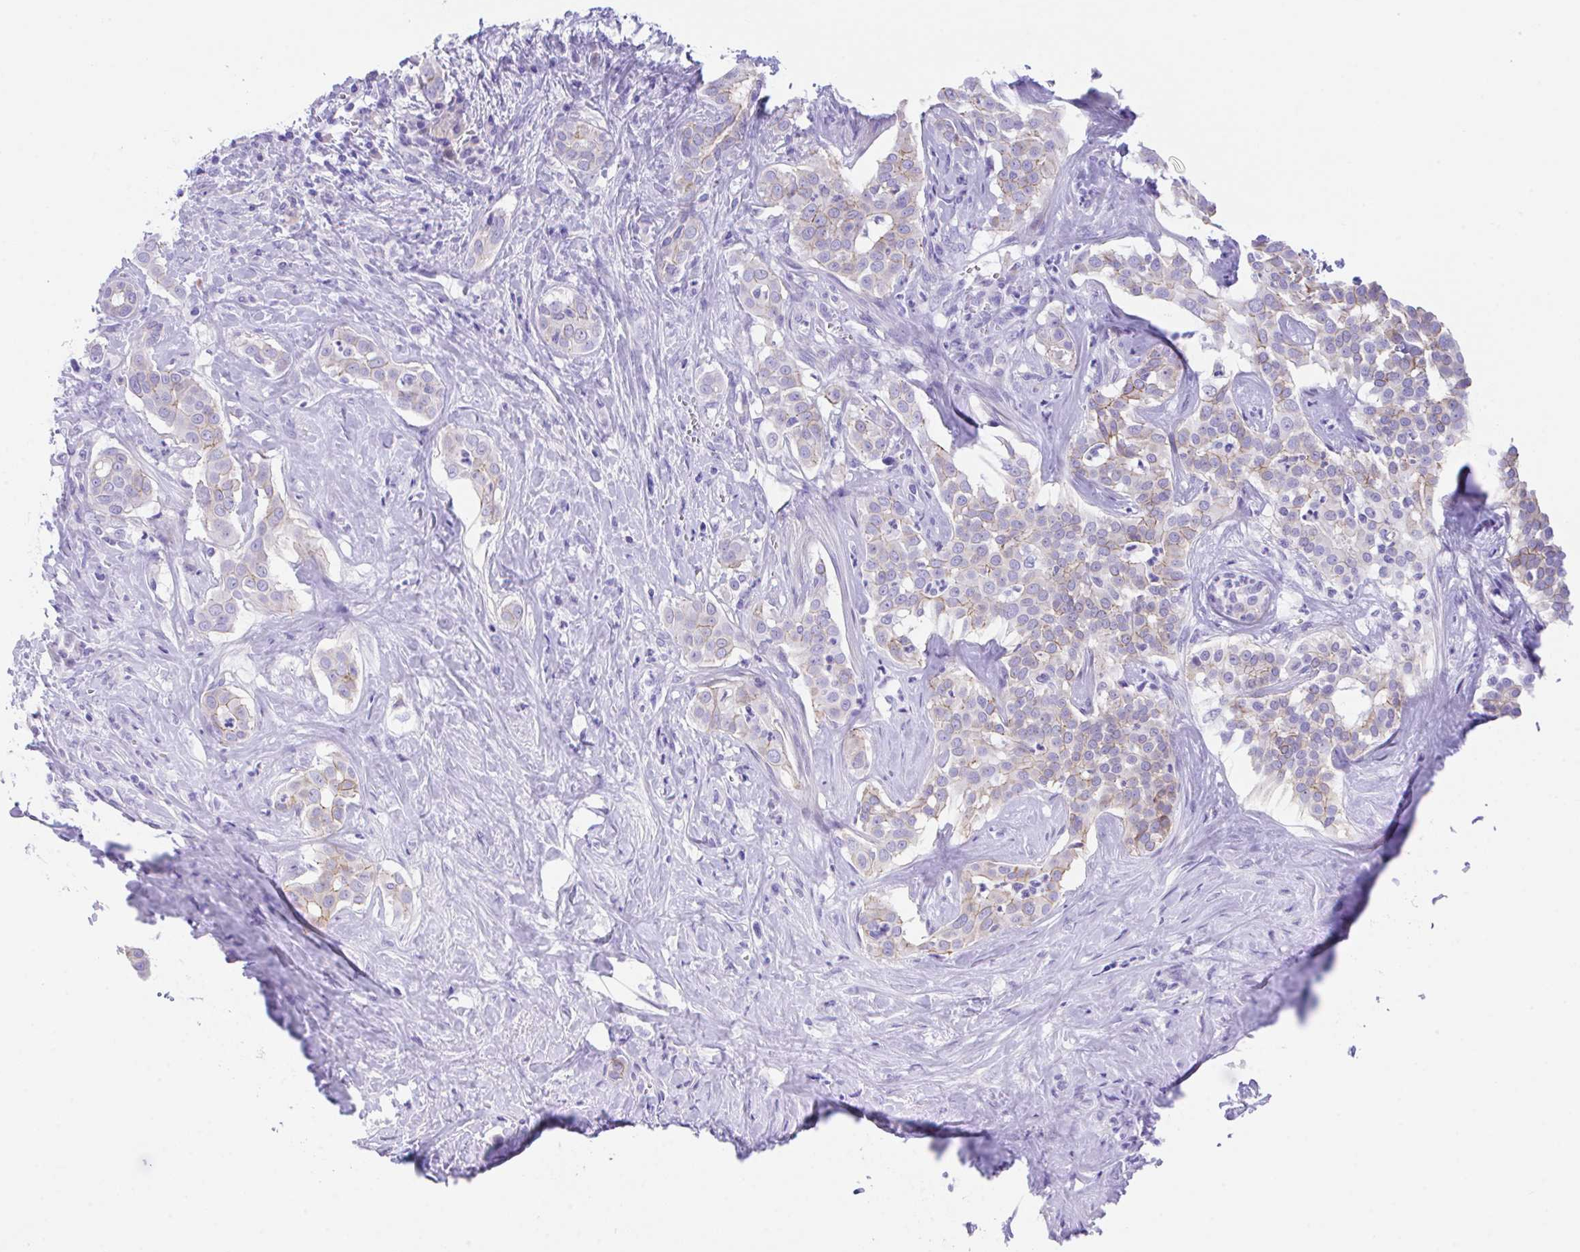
{"staining": {"intensity": "weak", "quantity": "<25%", "location": "cytoplasmic/membranous"}, "tissue": "liver cancer", "cell_type": "Tumor cells", "image_type": "cancer", "snomed": [{"axis": "morphology", "description": "Cholangiocarcinoma"}, {"axis": "topography", "description": "Liver"}], "caption": "Liver cancer (cholangiocarcinoma) stained for a protein using immunohistochemistry exhibits no positivity tumor cells.", "gene": "SLC16A6", "patient": {"sex": "male", "age": 67}}